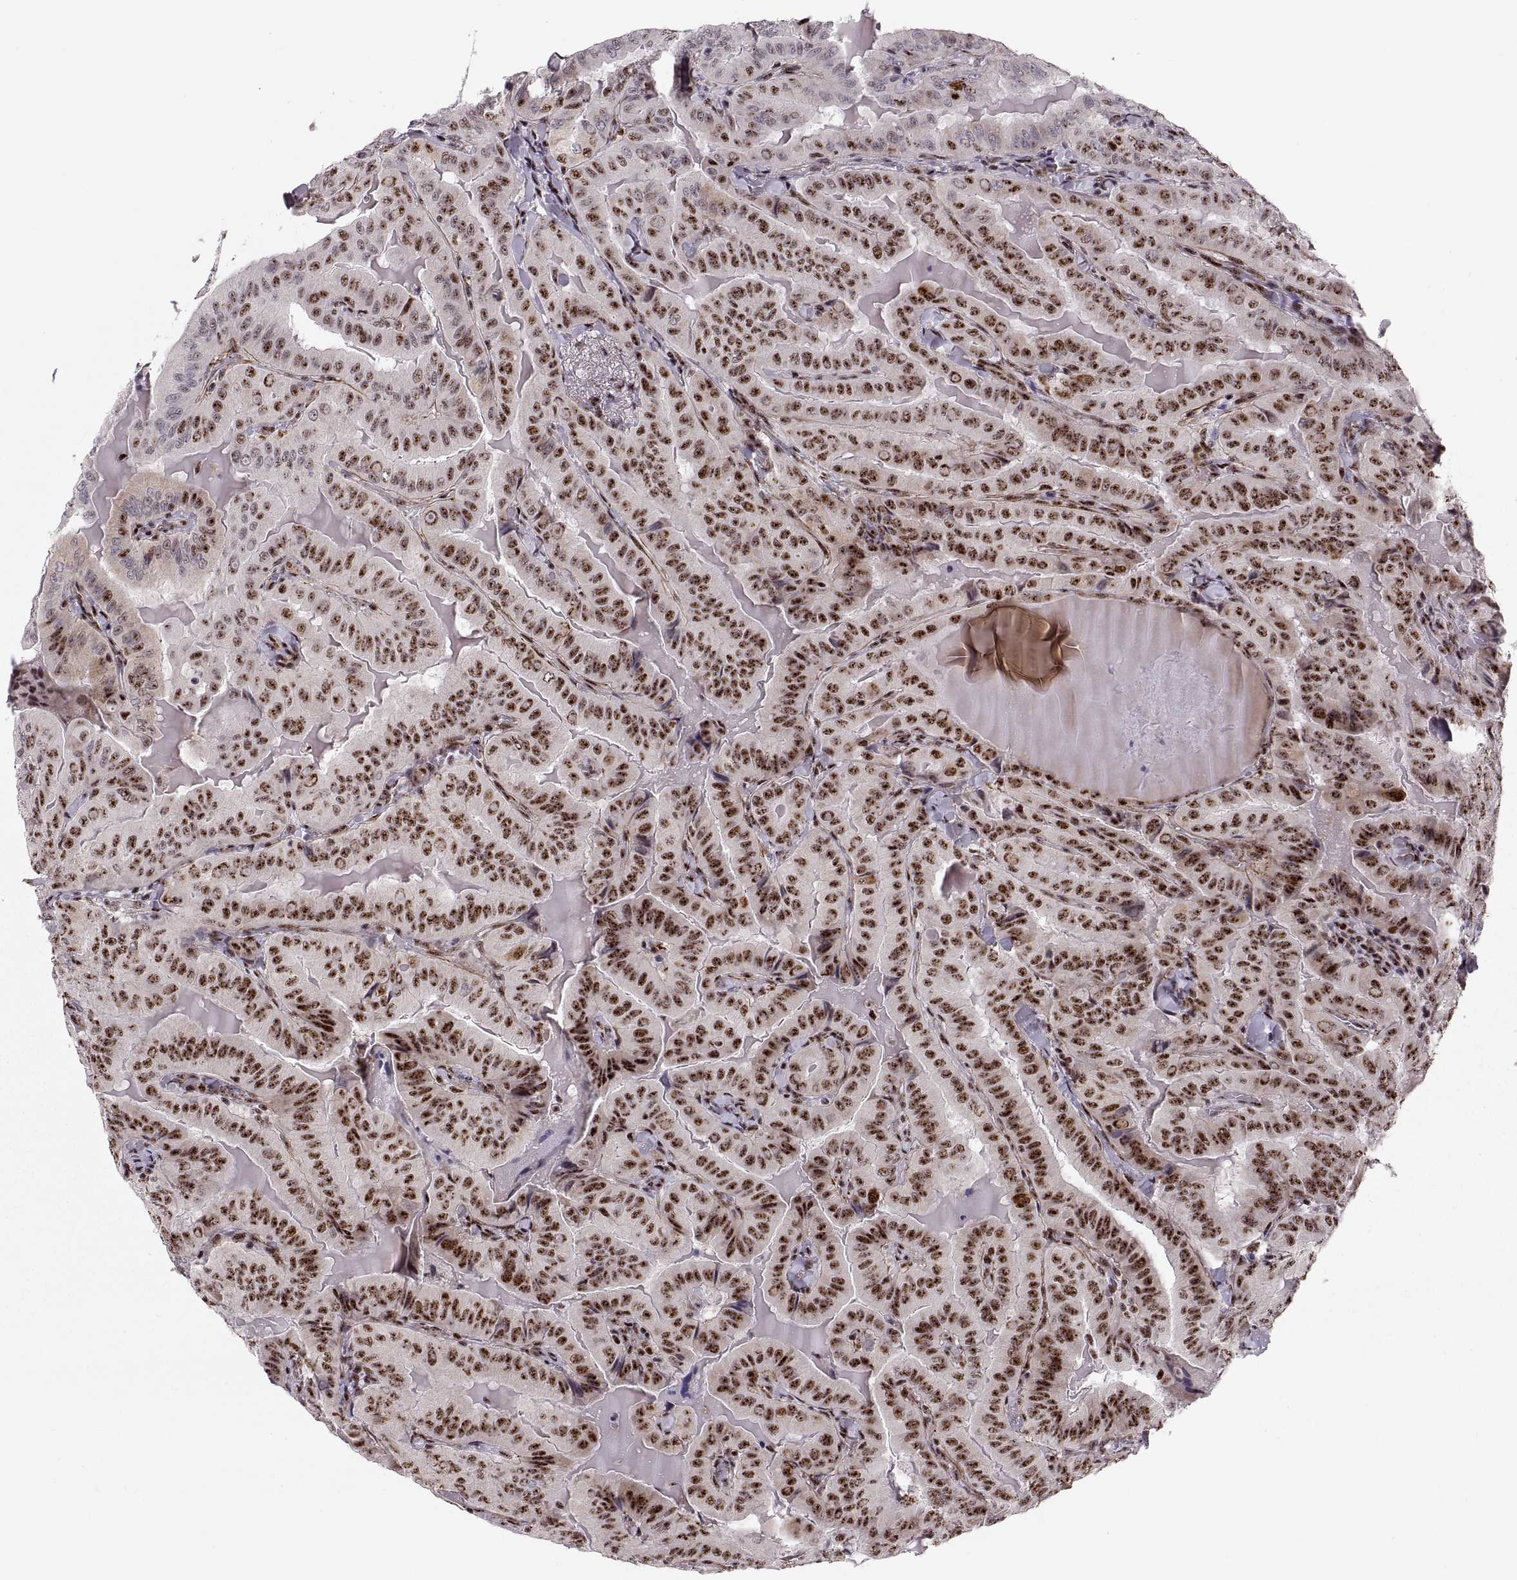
{"staining": {"intensity": "strong", "quantity": ">75%", "location": "nuclear"}, "tissue": "thyroid cancer", "cell_type": "Tumor cells", "image_type": "cancer", "snomed": [{"axis": "morphology", "description": "Papillary adenocarcinoma, NOS"}, {"axis": "topography", "description": "Thyroid gland"}], "caption": "This is an image of immunohistochemistry (IHC) staining of thyroid cancer, which shows strong staining in the nuclear of tumor cells.", "gene": "ZCCHC17", "patient": {"sex": "female", "age": 68}}